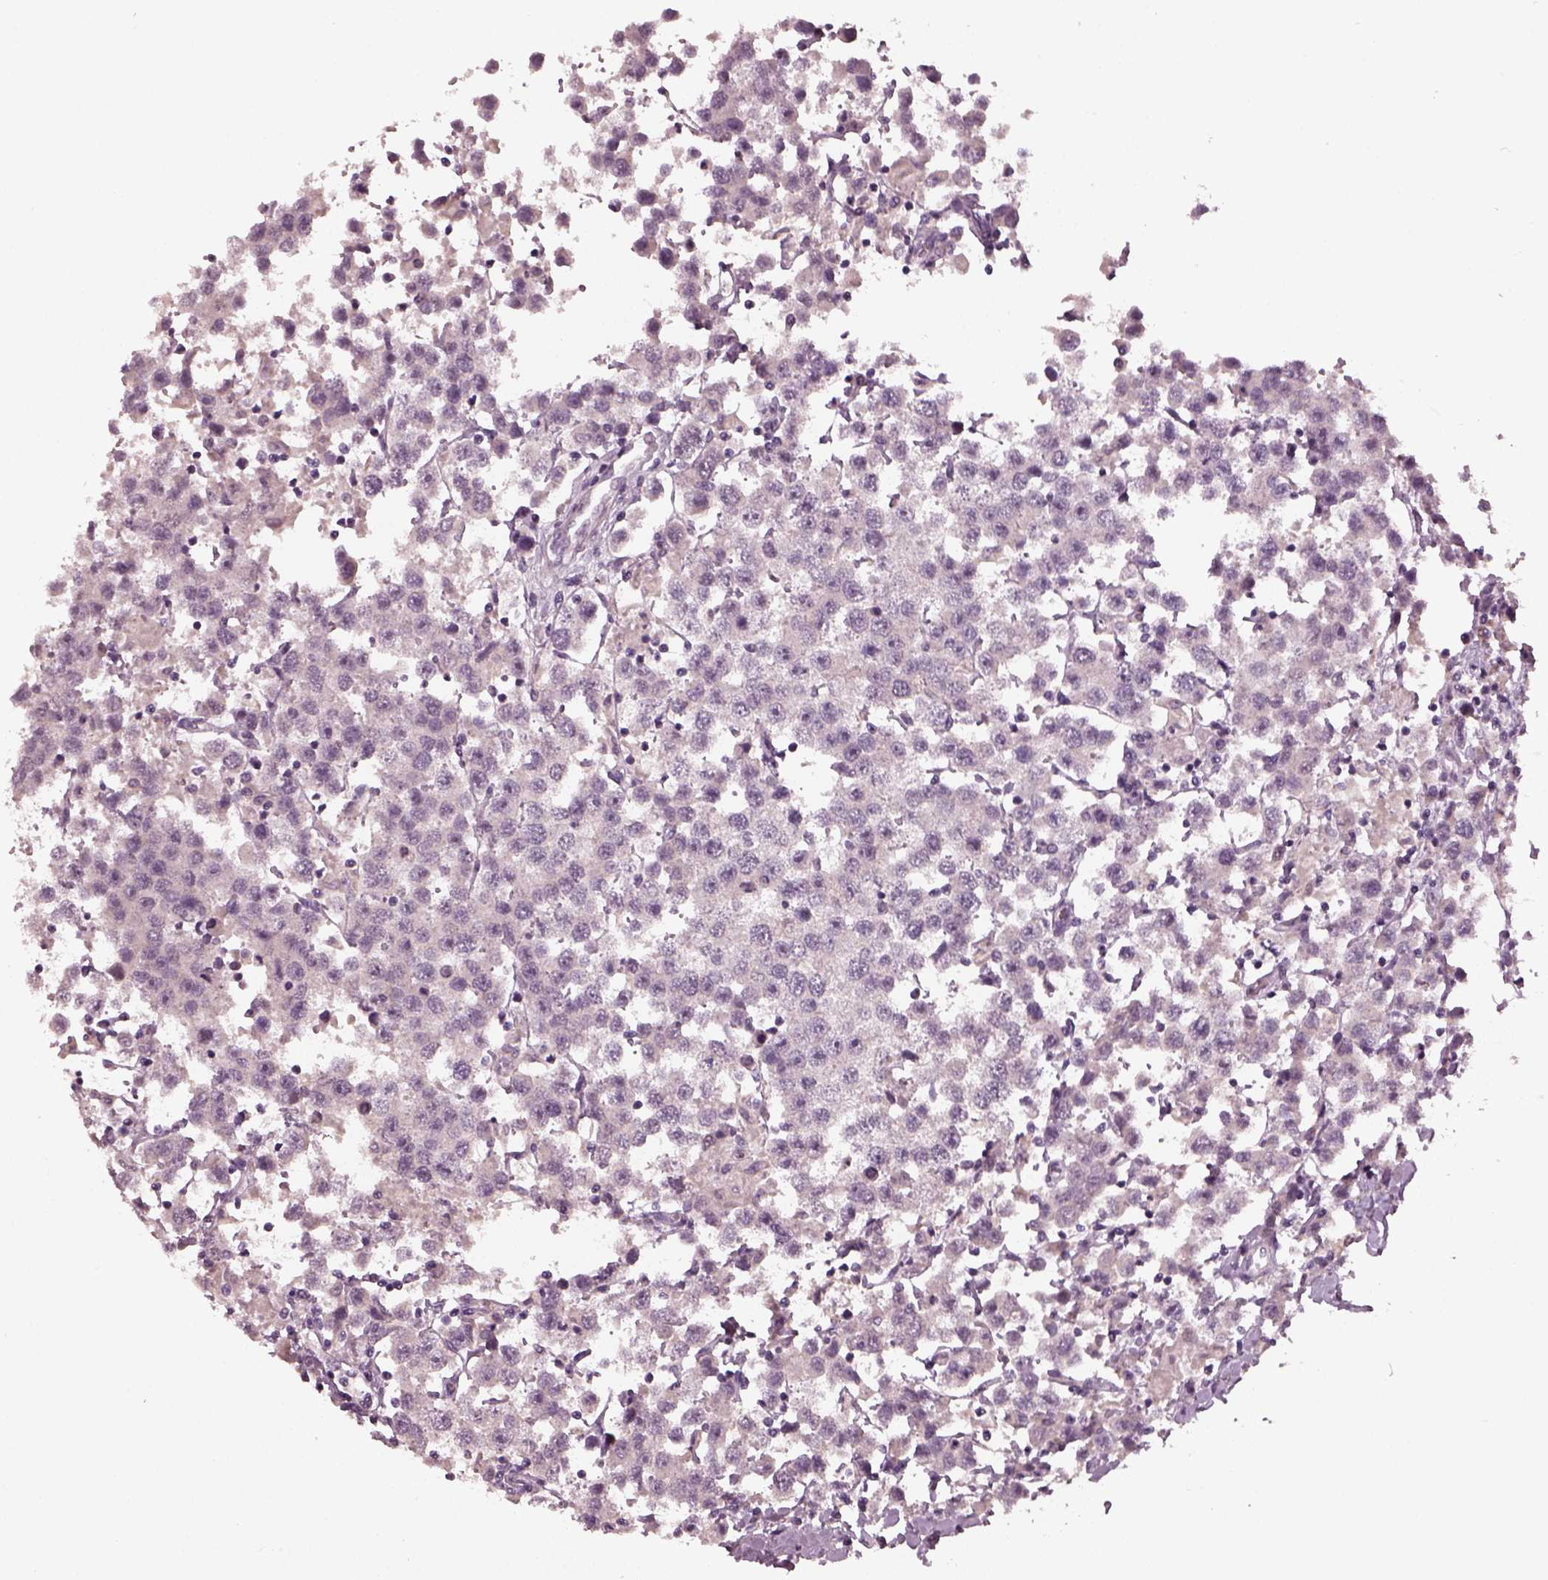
{"staining": {"intensity": "negative", "quantity": "none", "location": "none"}, "tissue": "testis cancer", "cell_type": "Tumor cells", "image_type": "cancer", "snomed": [{"axis": "morphology", "description": "Seminoma, NOS"}, {"axis": "topography", "description": "Testis"}], "caption": "A photomicrograph of testis seminoma stained for a protein demonstrates no brown staining in tumor cells.", "gene": "RCVRN", "patient": {"sex": "male", "age": 45}}